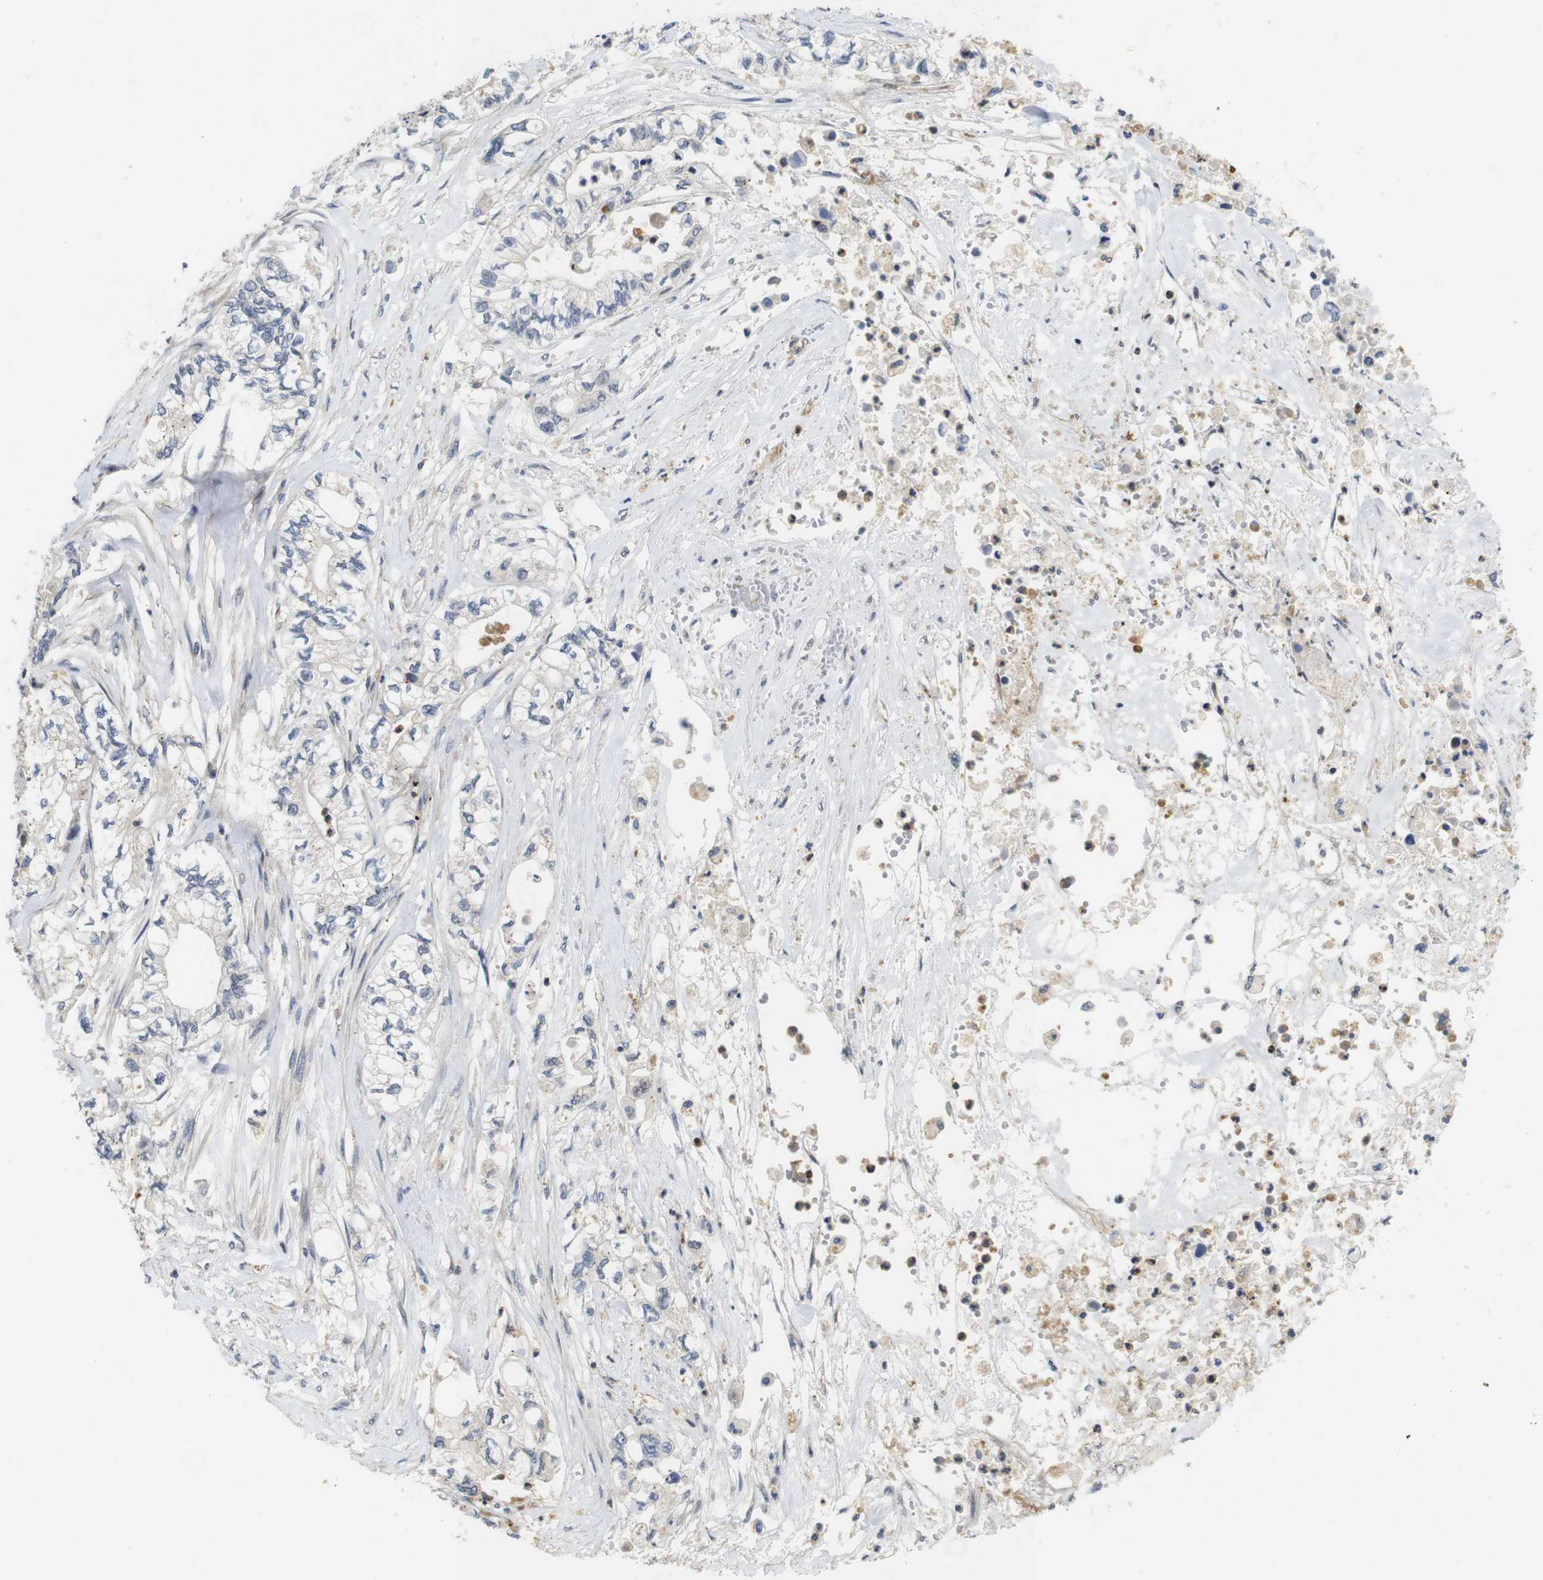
{"staining": {"intensity": "weak", "quantity": "<25%", "location": "nuclear"}, "tissue": "pancreatic cancer", "cell_type": "Tumor cells", "image_type": "cancer", "snomed": [{"axis": "morphology", "description": "Adenocarcinoma, NOS"}, {"axis": "topography", "description": "Pancreas"}], "caption": "Immunohistochemistry micrograph of adenocarcinoma (pancreatic) stained for a protein (brown), which reveals no staining in tumor cells.", "gene": "FNTA", "patient": {"sex": "male", "age": 79}}